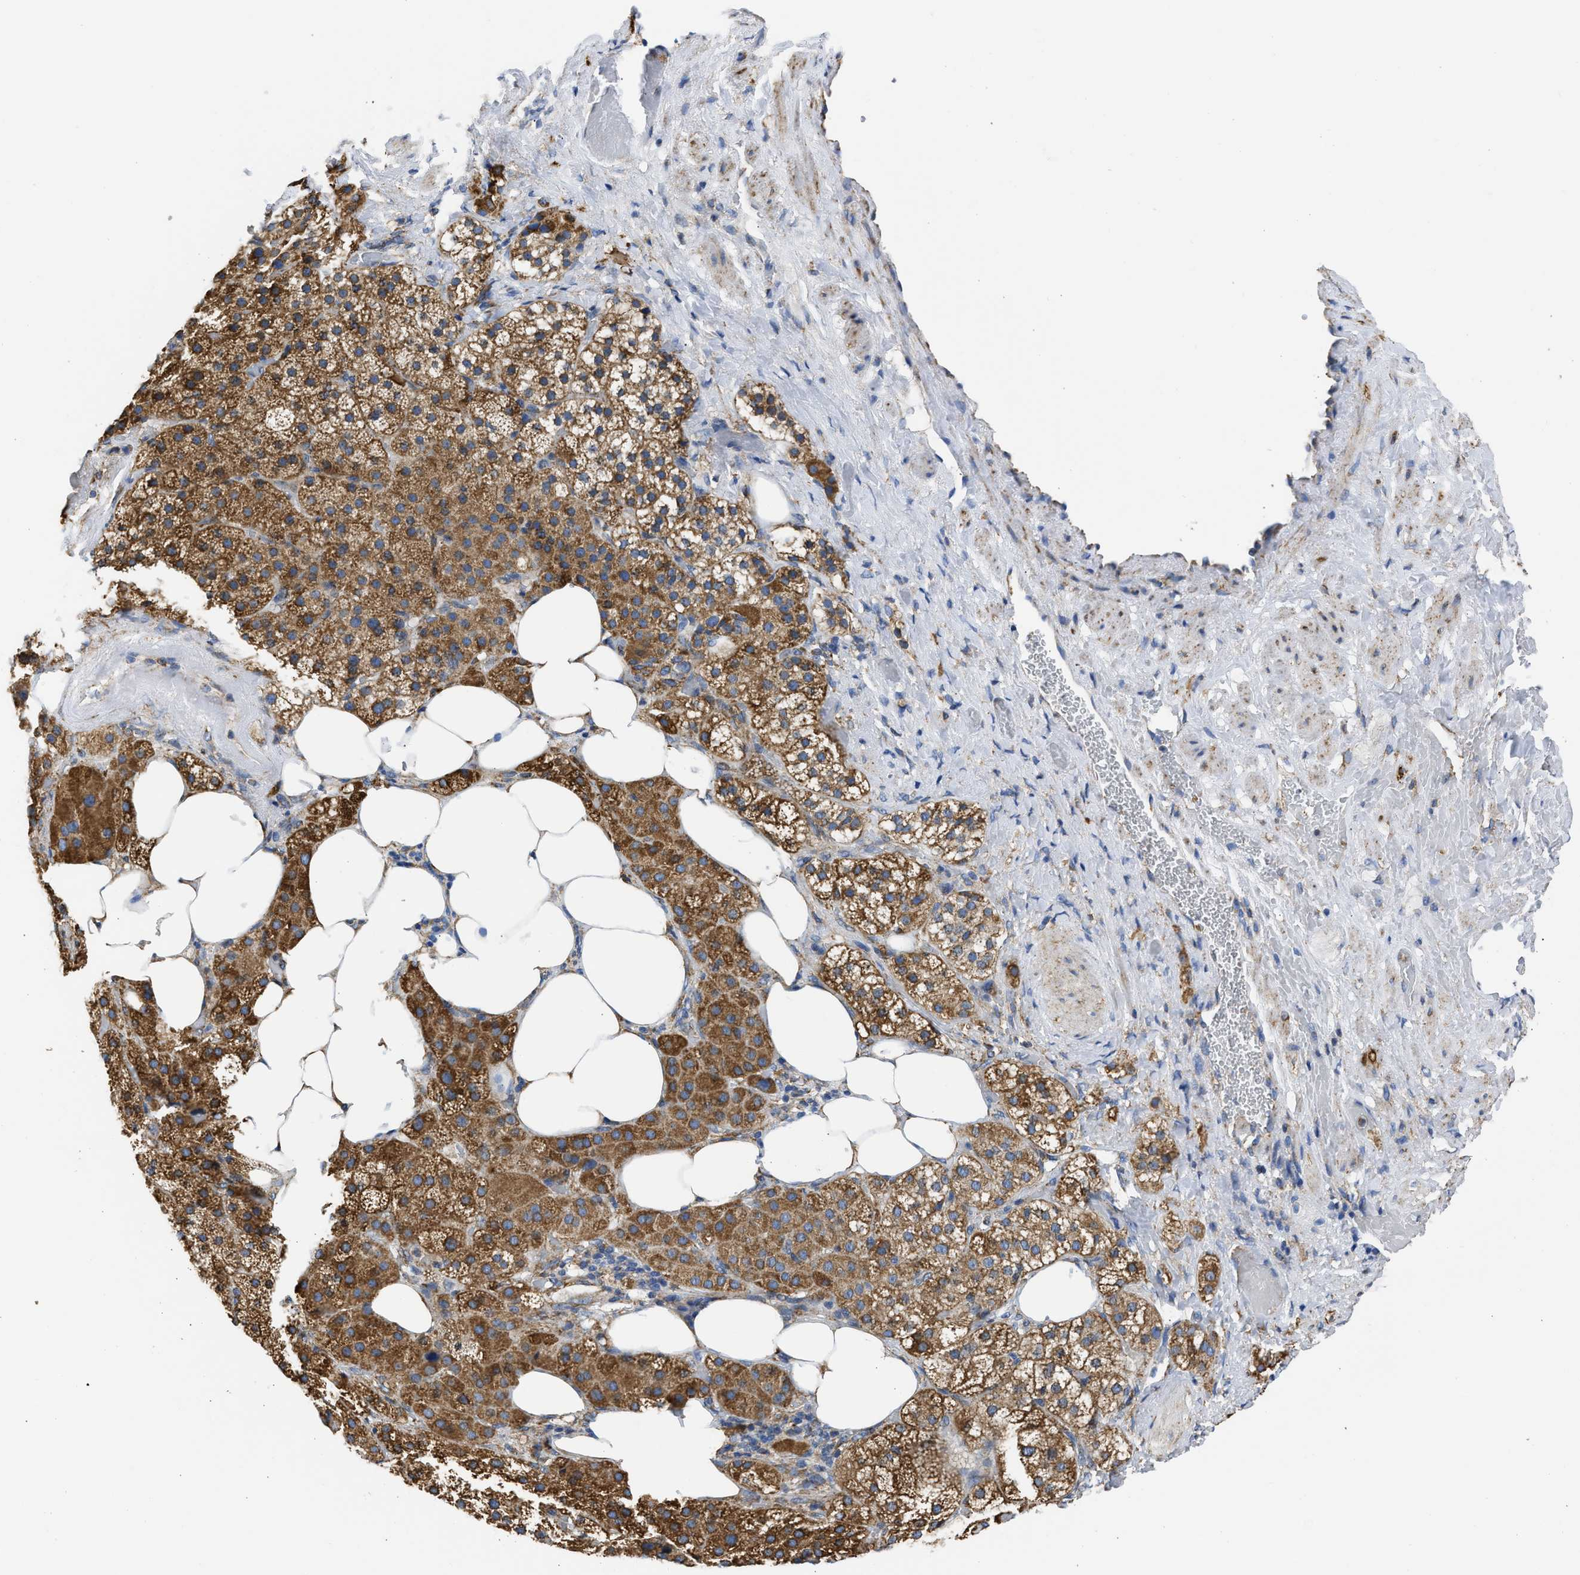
{"staining": {"intensity": "moderate", "quantity": ">75%", "location": "cytoplasmic/membranous"}, "tissue": "adrenal gland", "cell_type": "Glandular cells", "image_type": "normal", "snomed": [{"axis": "morphology", "description": "Normal tissue, NOS"}, {"axis": "topography", "description": "Adrenal gland"}], "caption": "High-magnification brightfield microscopy of normal adrenal gland stained with DAB (brown) and counterstained with hematoxylin (blue). glandular cells exhibit moderate cytoplasmic/membranous staining is identified in approximately>75% of cells. The staining was performed using DAB (3,3'-diaminobenzidine), with brown indicating positive protein expression. Nuclei are stained blue with hematoxylin.", "gene": "CYCS", "patient": {"sex": "female", "age": 59}}